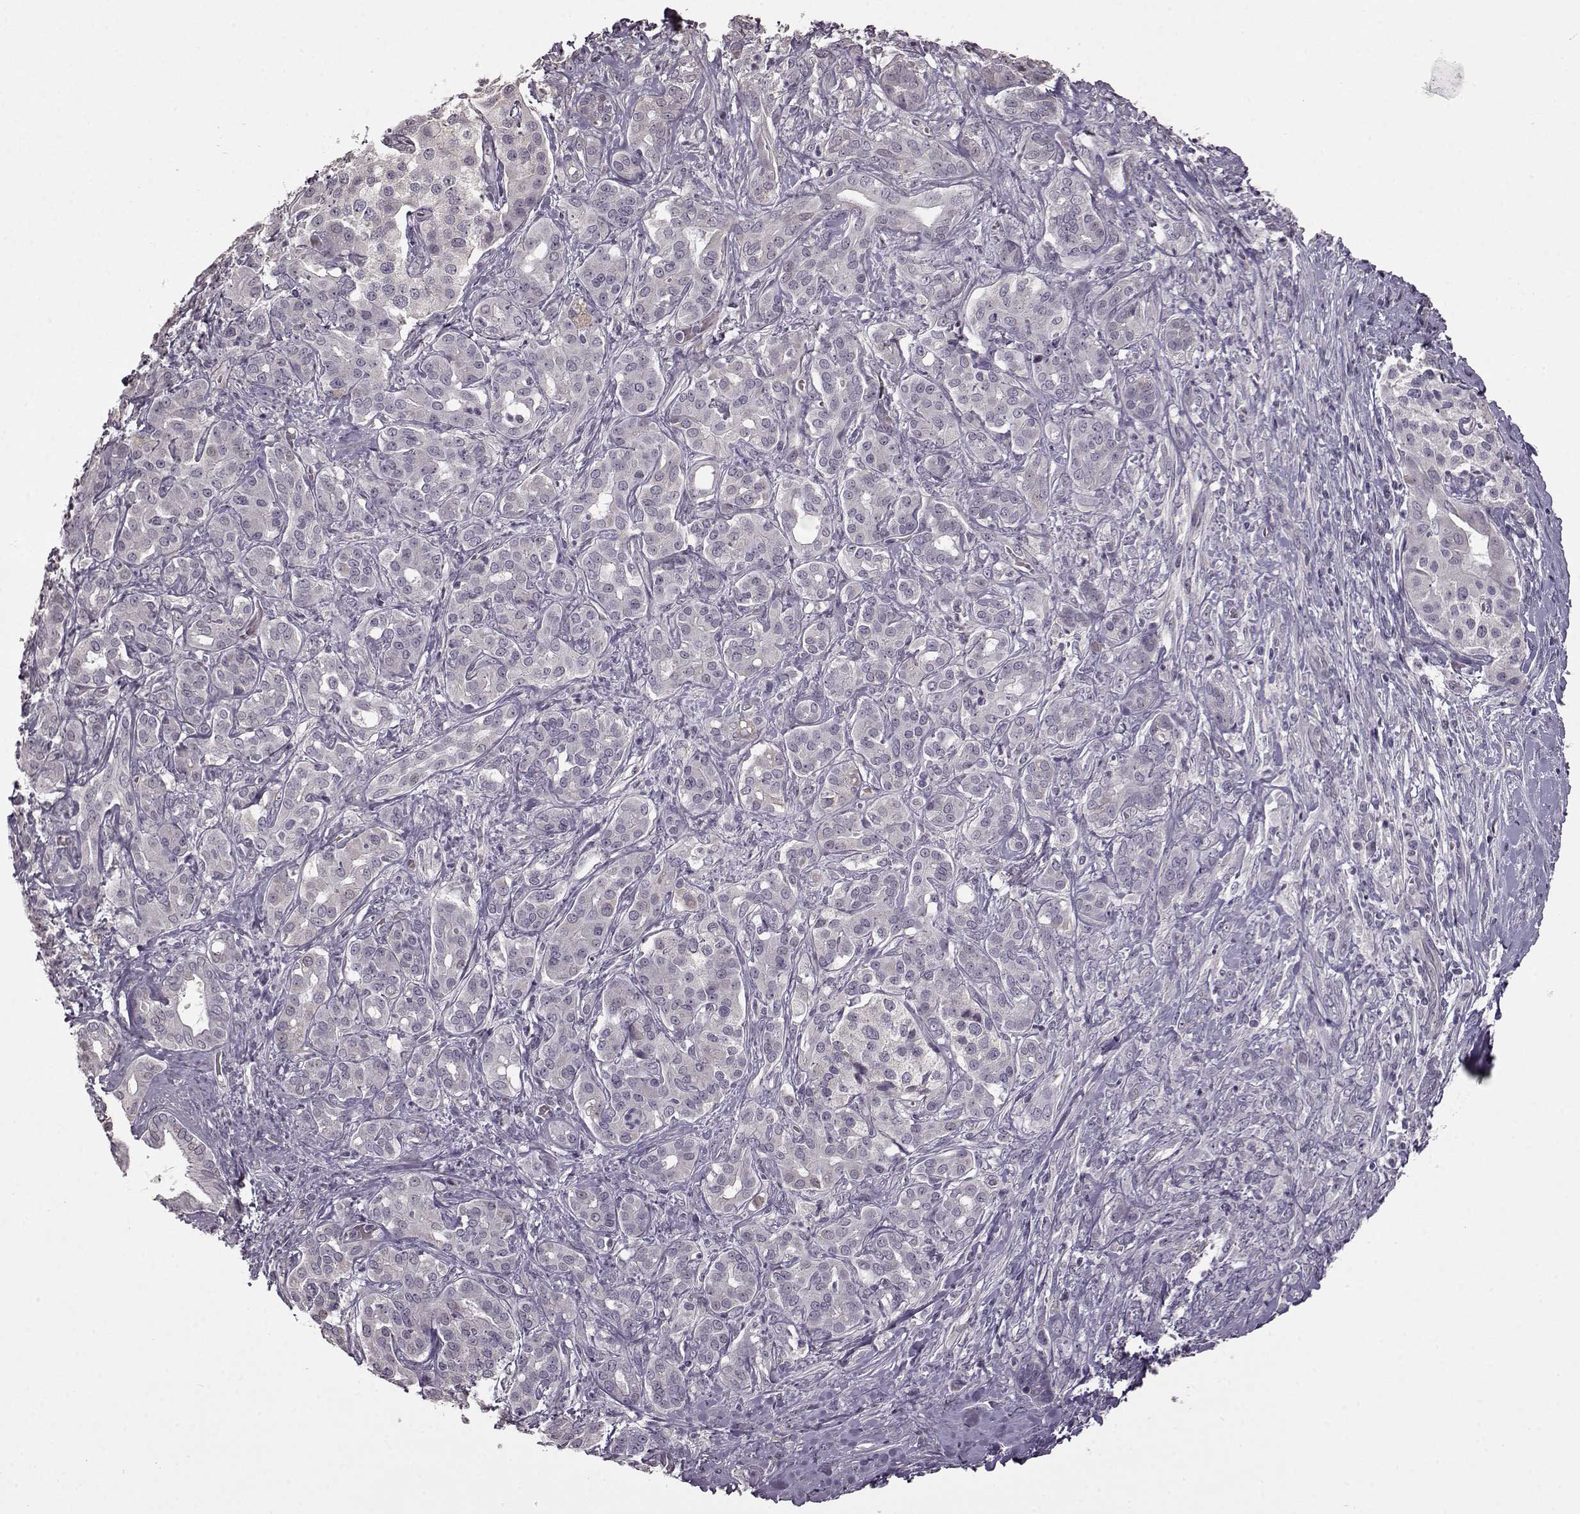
{"staining": {"intensity": "negative", "quantity": "none", "location": "none"}, "tissue": "pancreatic cancer", "cell_type": "Tumor cells", "image_type": "cancer", "snomed": [{"axis": "morphology", "description": "Normal tissue, NOS"}, {"axis": "morphology", "description": "Inflammation, NOS"}, {"axis": "morphology", "description": "Adenocarcinoma, NOS"}, {"axis": "topography", "description": "Pancreas"}], "caption": "Image shows no protein positivity in tumor cells of adenocarcinoma (pancreatic) tissue. Brightfield microscopy of IHC stained with DAB (brown) and hematoxylin (blue), captured at high magnification.", "gene": "FSHB", "patient": {"sex": "male", "age": 57}}